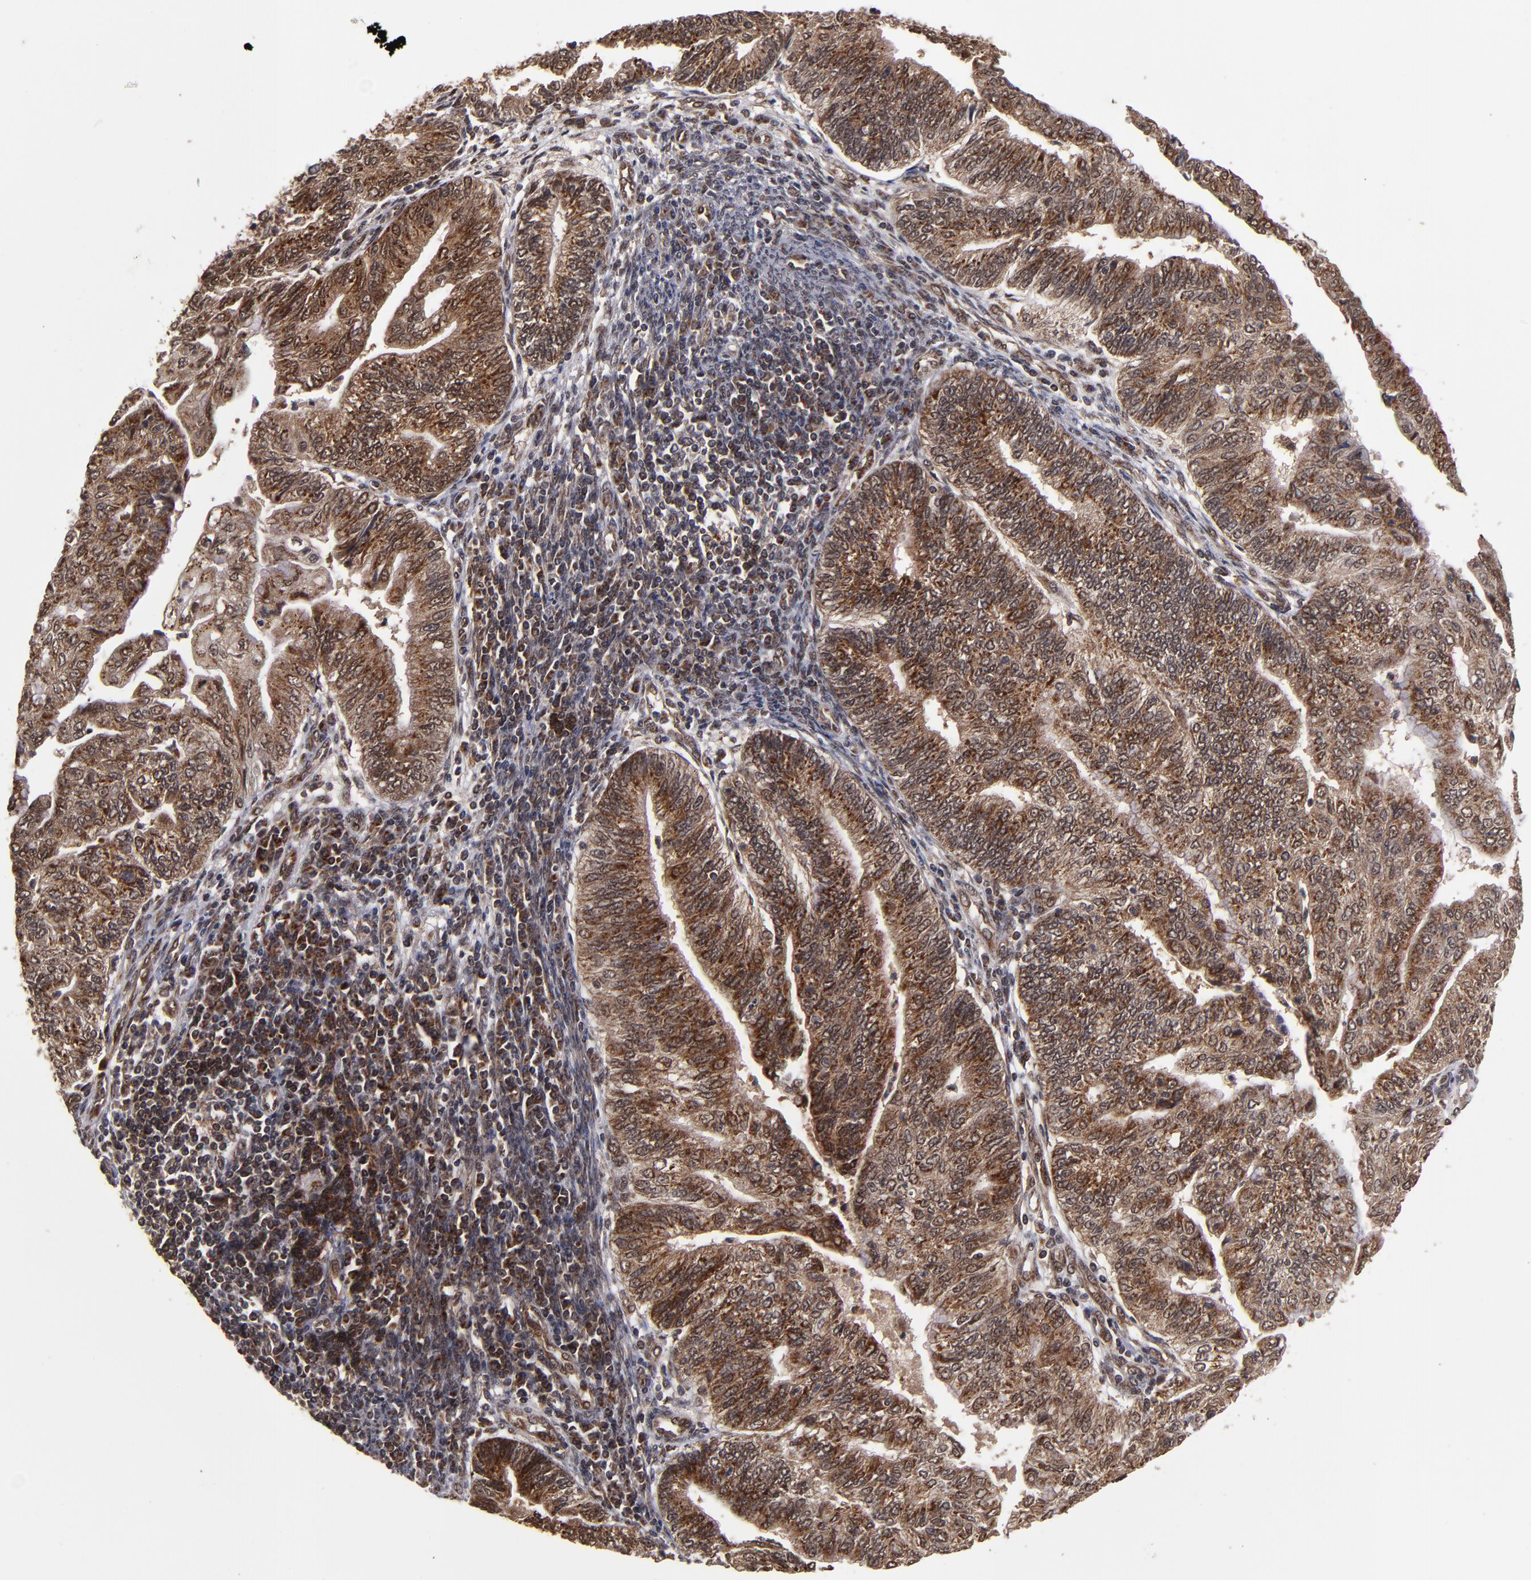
{"staining": {"intensity": "strong", "quantity": ">75%", "location": "cytoplasmic/membranous"}, "tissue": "endometrial cancer", "cell_type": "Tumor cells", "image_type": "cancer", "snomed": [{"axis": "morphology", "description": "Adenocarcinoma, NOS"}, {"axis": "topography", "description": "Endometrium"}], "caption": "Human adenocarcinoma (endometrial) stained for a protein (brown) displays strong cytoplasmic/membranous positive staining in about >75% of tumor cells.", "gene": "CUL5", "patient": {"sex": "female", "age": 59}}